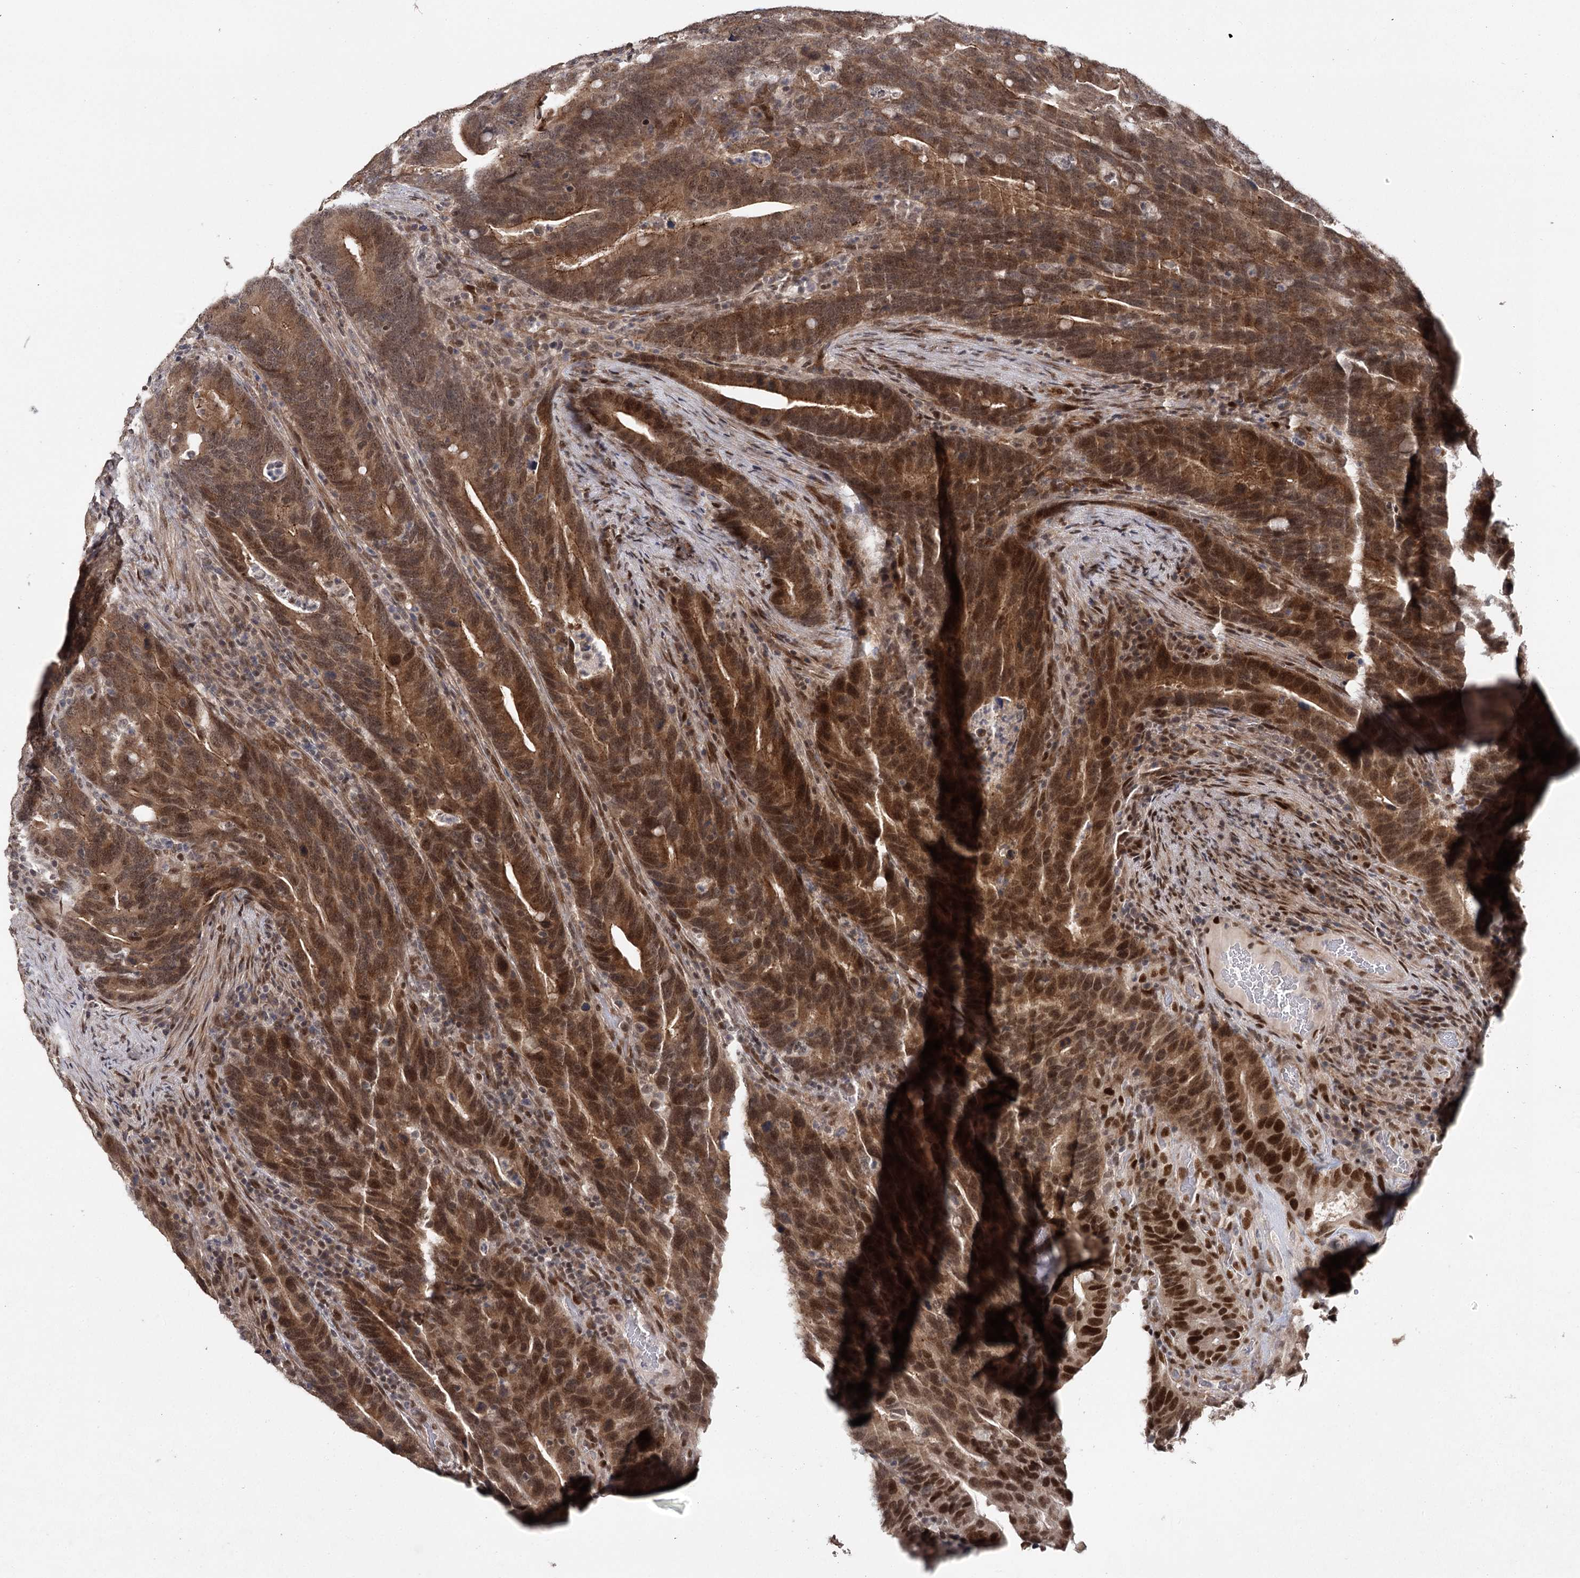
{"staining": {"intensity": "moderate", "quantity": ">75%", "location": "cytoplasmic/membranous,nuclear"}, "tissue": "colorectal cancer", "cell_type": "Tumor cells", "image_type": "cancer", "snomed": [{"axis": "morphology", "description": "Adenocarcinoma, NOS"}, {"axis": "topography", "description": "Colon"}], "caption": "This is a micrograph of IHC staining of adenocarcinoma (colorectal), which shows moderate expression in the cytoplasmic/membranous and nuclear of tumor cells.", "gene": "DCUN1D4", "patient": {"sex": "female", "age": 66}}